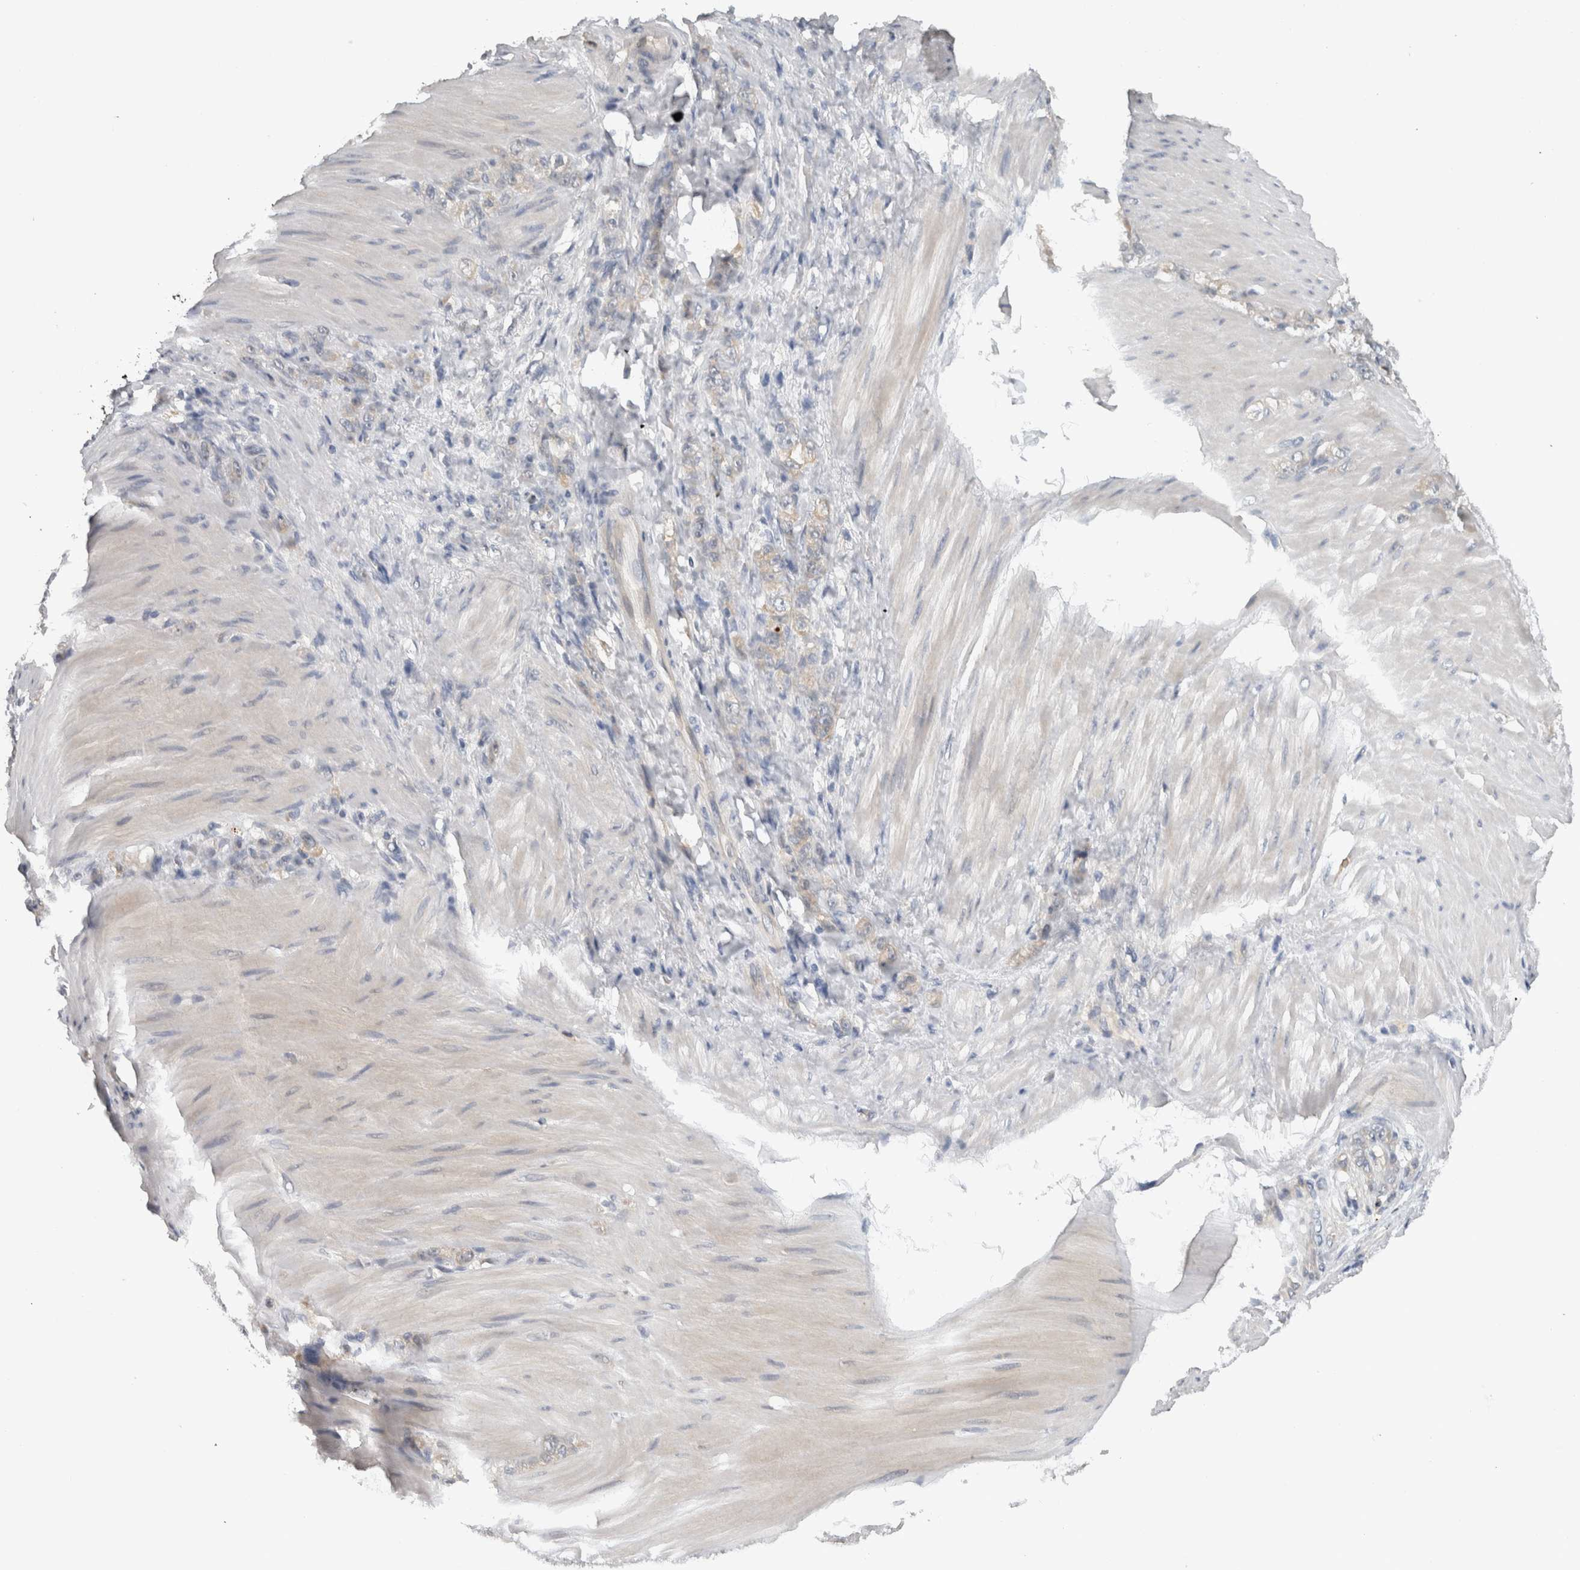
{"staining": {"intensity": "negative", "quantity": "none", "location": "none"}, "tissue": "stomach cancer", "cell_type": "Tumor cells", "image_type": "cancer", "snomed": [{"axis": "morphology", "description": "Normal tissue, NOS"}, {"axis": "morphology", "description": "Adenocarcinoma, NOS"}, {"axis": "topography", "description": "Stomach"}], "caption": "Stomach adenocarcinoma was stained to show a protein in brown. There is no significant positivity in tumor cells. (DAB immunohistochemistry (IHC), high magnification).", "gene": "HEXD", "patient": {"sex": "male", "age": 82}}